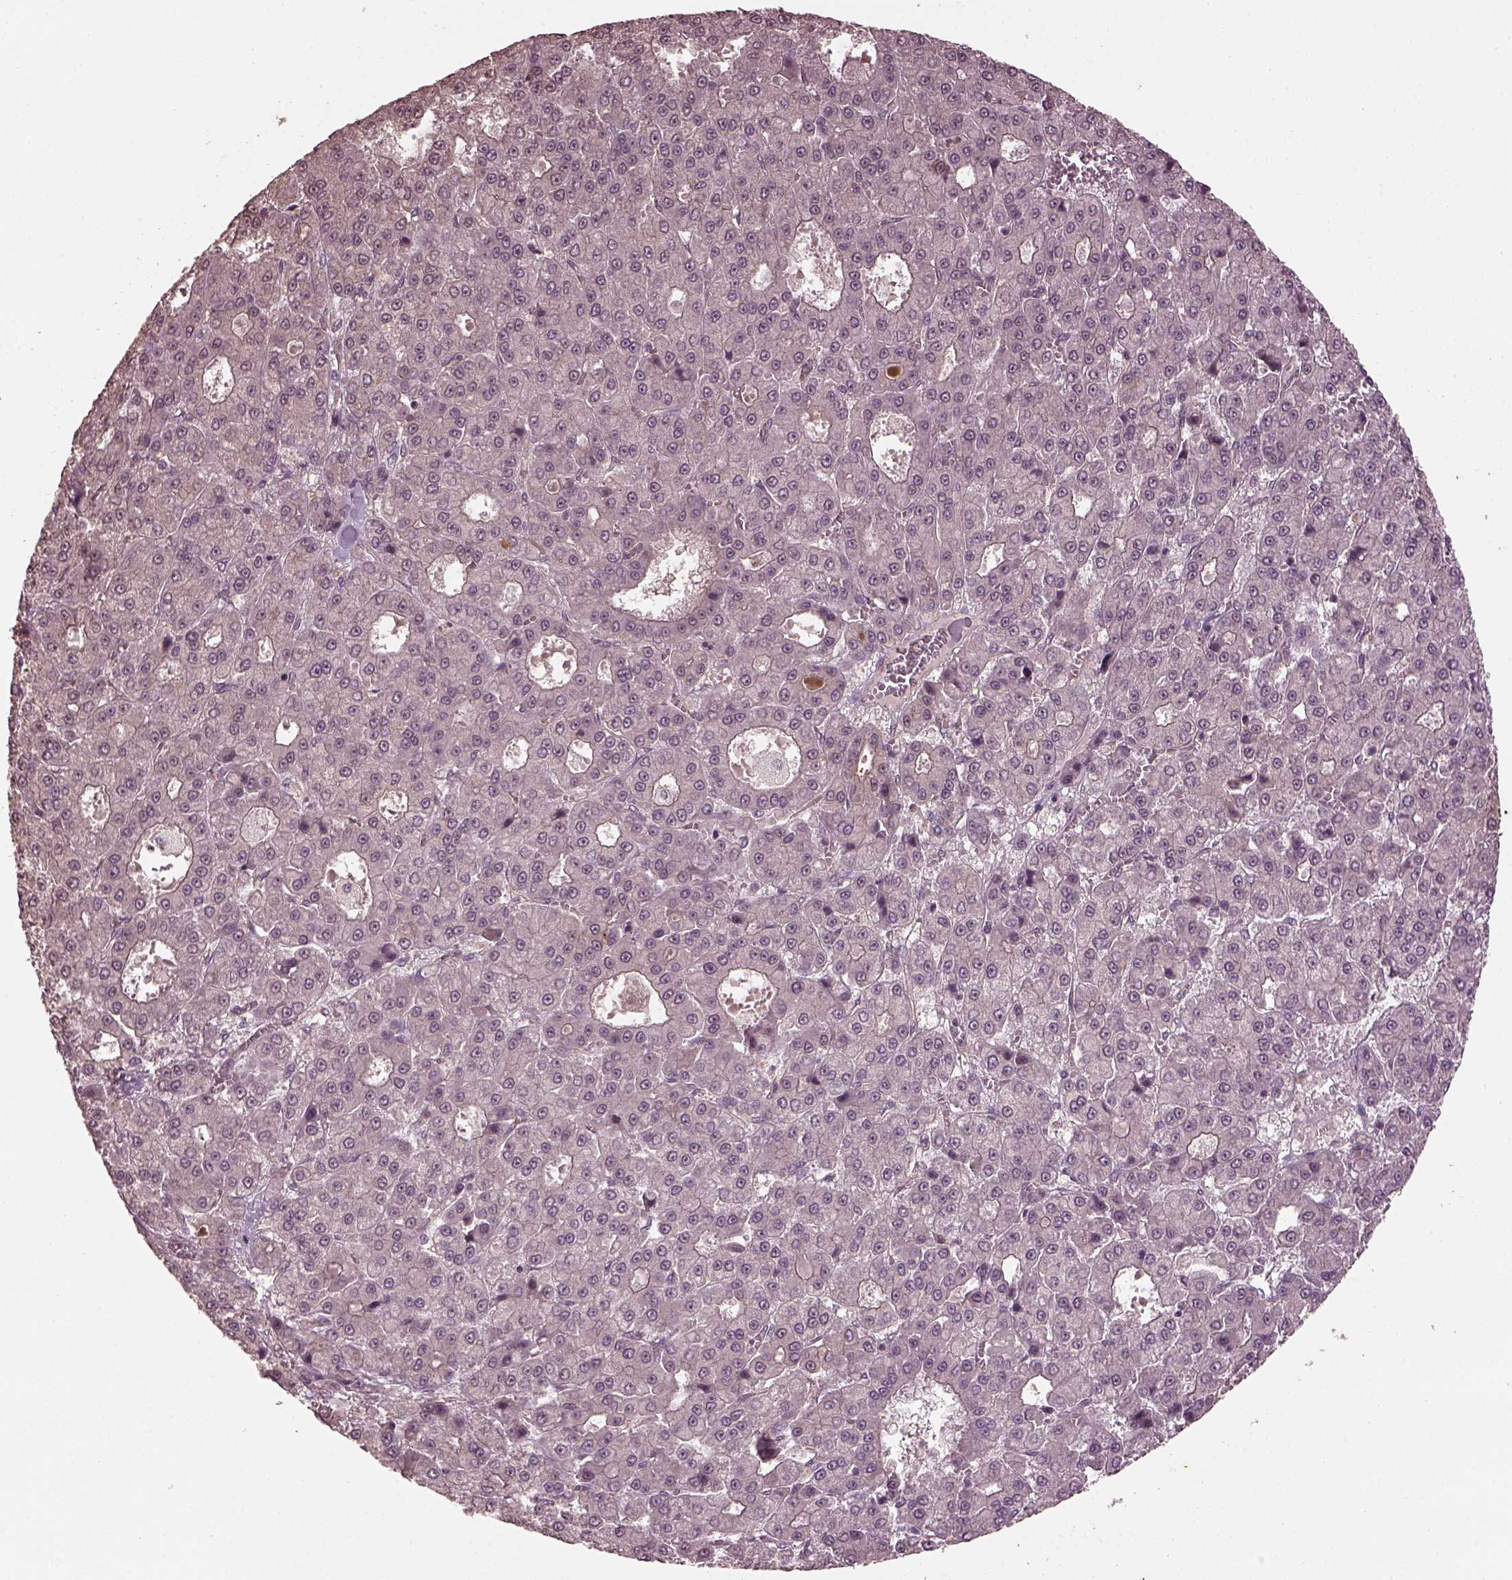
{"staining": {"intensity": "negative", "quantity": "none", "location": "none"}, "tissue": "liver cancer", "cell_type": "Tumor cells", "image_type": "cancer", "snomed": [{"axis": "morphology", "description": "Carcinoma, Hepatocellular, NOS"}, {"axis": "topography", "description": "Liver"}], "caption": "This is an IHC micrograph of human liver cancer. There is no positivity in tumor cells.", "gene": "GNRH1", "patient": {"sex": "male", "age": 70}}